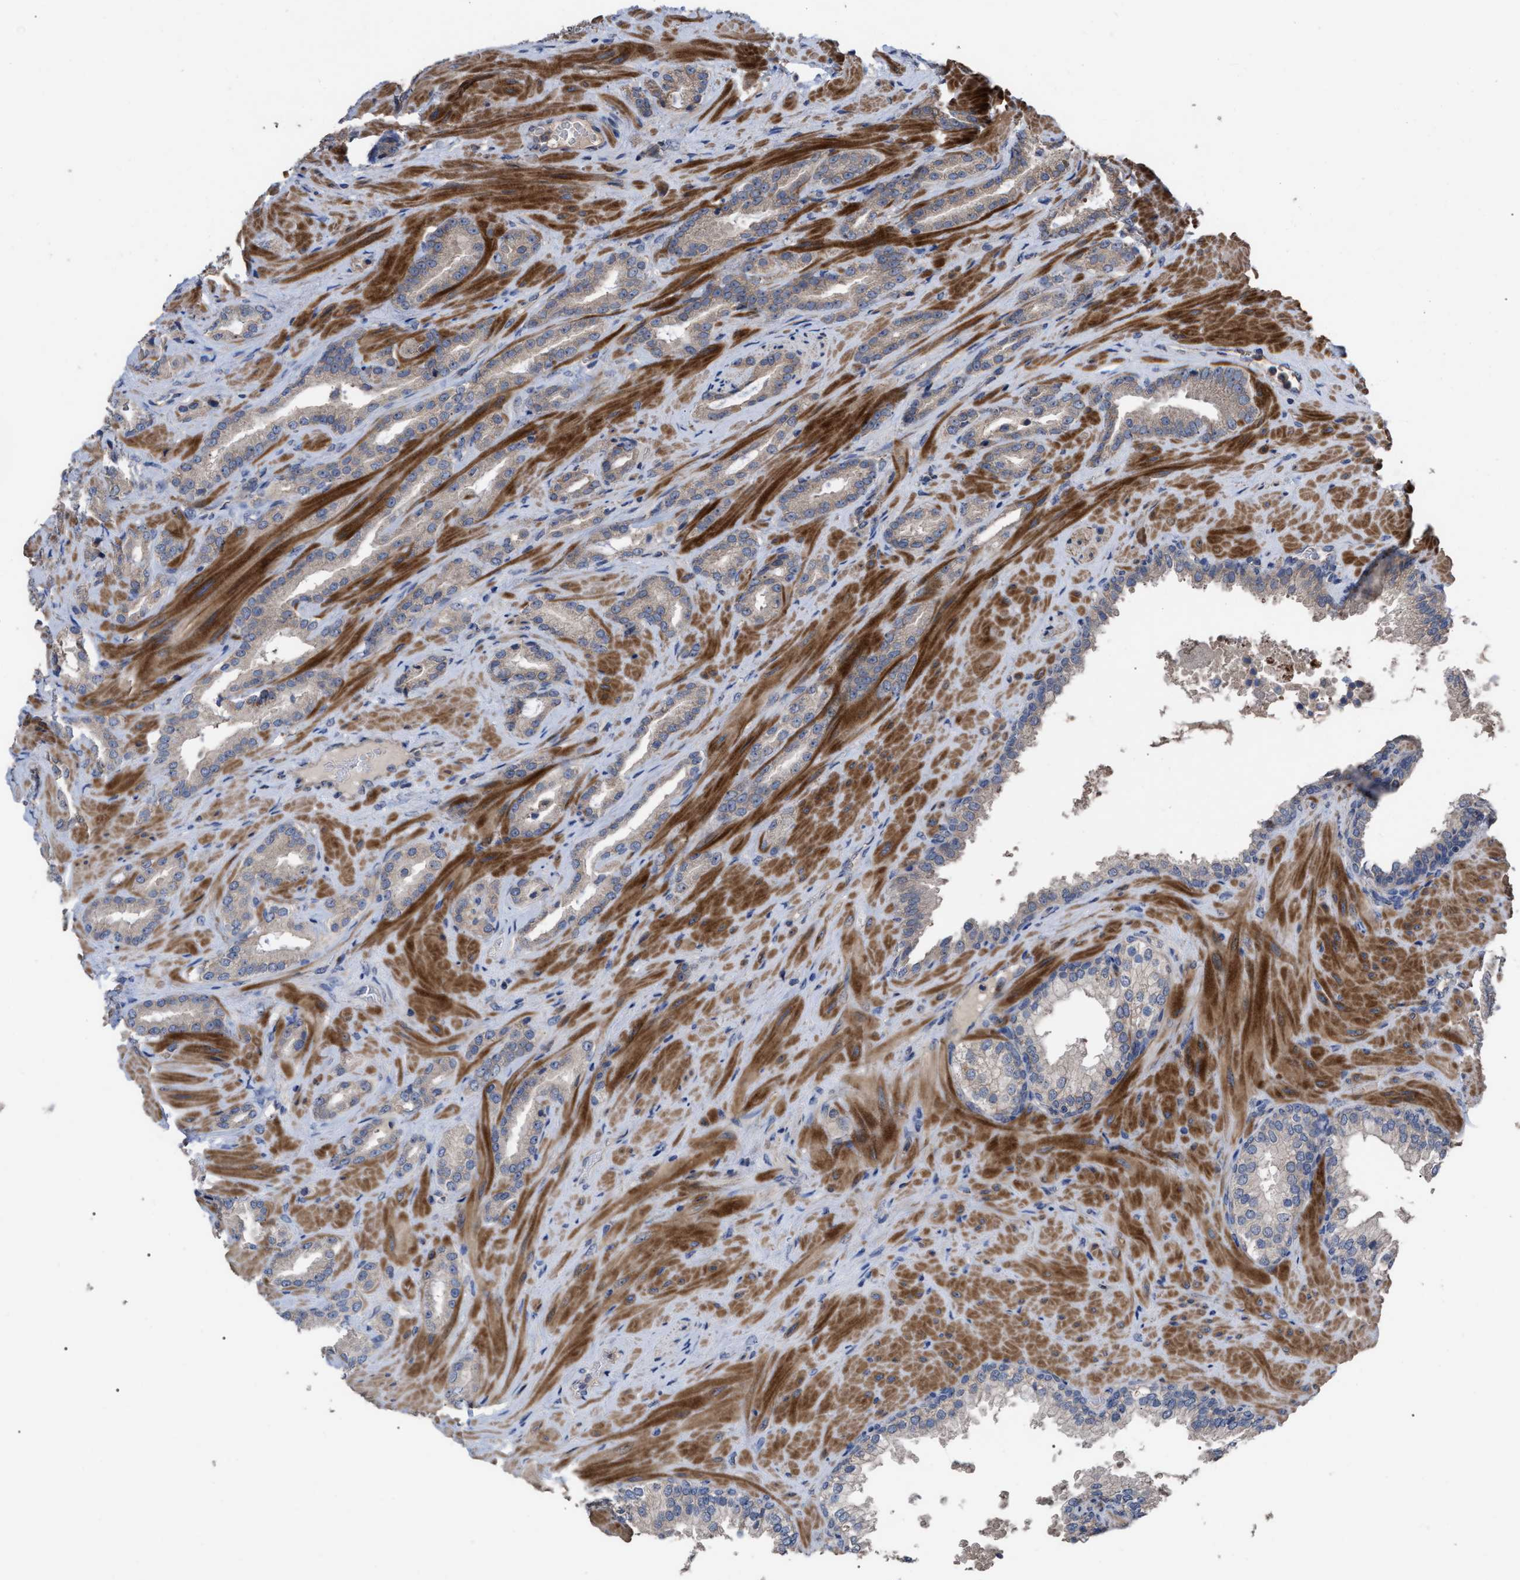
{"staining": {"intensity": "negative", "quantity": "none", "location": "none"}, "tissue": "prostate cancer", "cell_type": "Tumor cells", "image_type": "cancer", "snomed": [{"axis": "morphology", "description": "Adenocarcinoma, High grade"}, {"axis": "topography", "description": "Prostate"}], "caption": "The image shows no significant expression in tumor cells of adenocarcinoma (high-grade) (prostate).", "gene": "BTN2A1", "patient": {"sex": "male", "age": 64}}